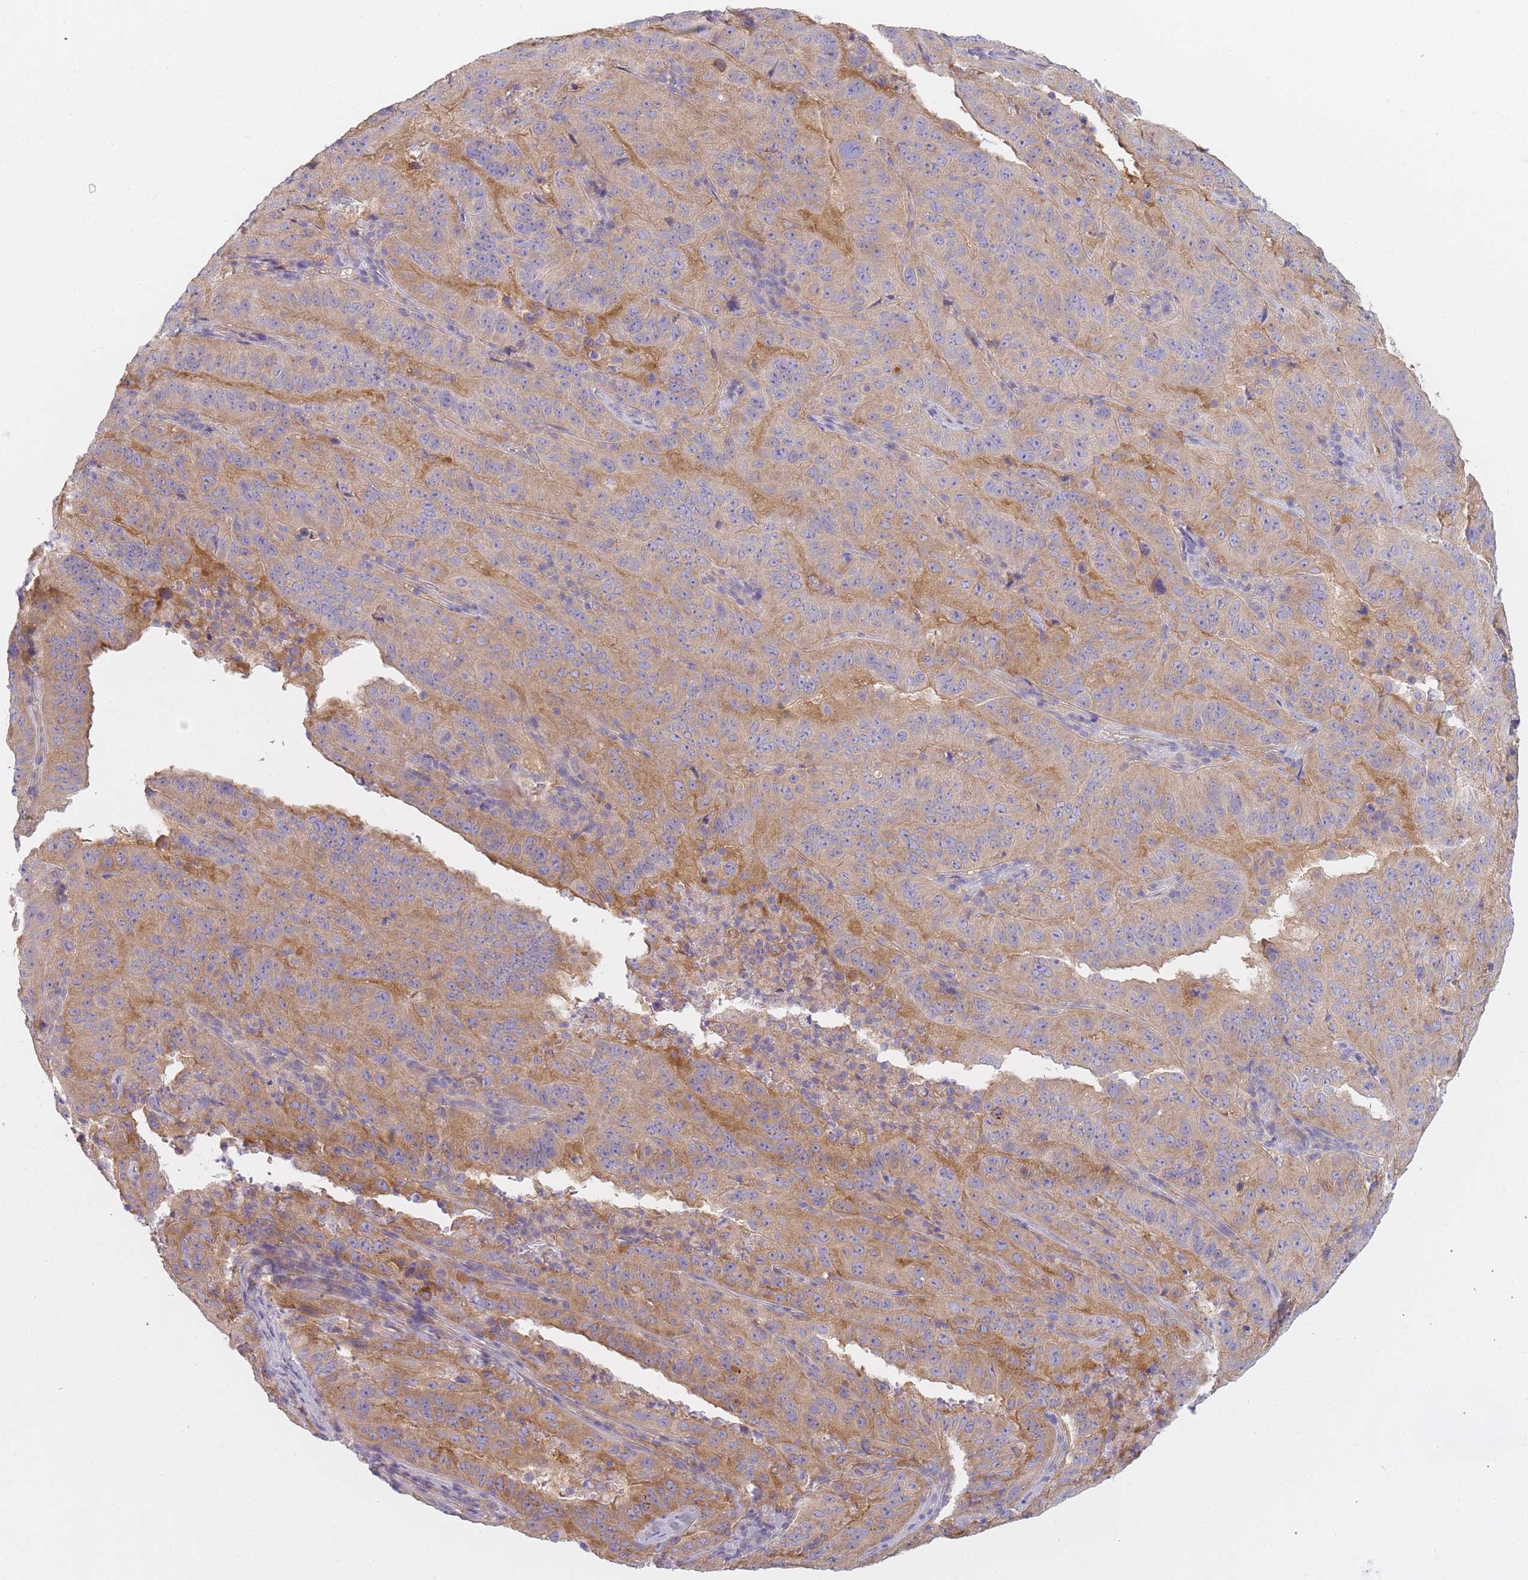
{"staining": {"intensity": "weak", "quantity": "25%-75%", "location": "cytoplasmic/membranous"}, "tissue": "pancreatic cancer", "cell_type": "Tumor cells", "image_type": "cancer", "snomed": [{"axis": "morphology", "description": "Adenocarcinoma, NOS"}, {"axis": "topography", "description": "Pancreas"}], "caption": "A low amount of weak cytoplasmic/membranous staining is present in approximately 25%-75% of tumor cells in pancreatic cancer (adenocarcinoma) tissue. (brown staining indicates protein expression, while blue staining denotes nuclei).", "gene": "AP3M2", "patient": {"sex": "male", "age": 63}}